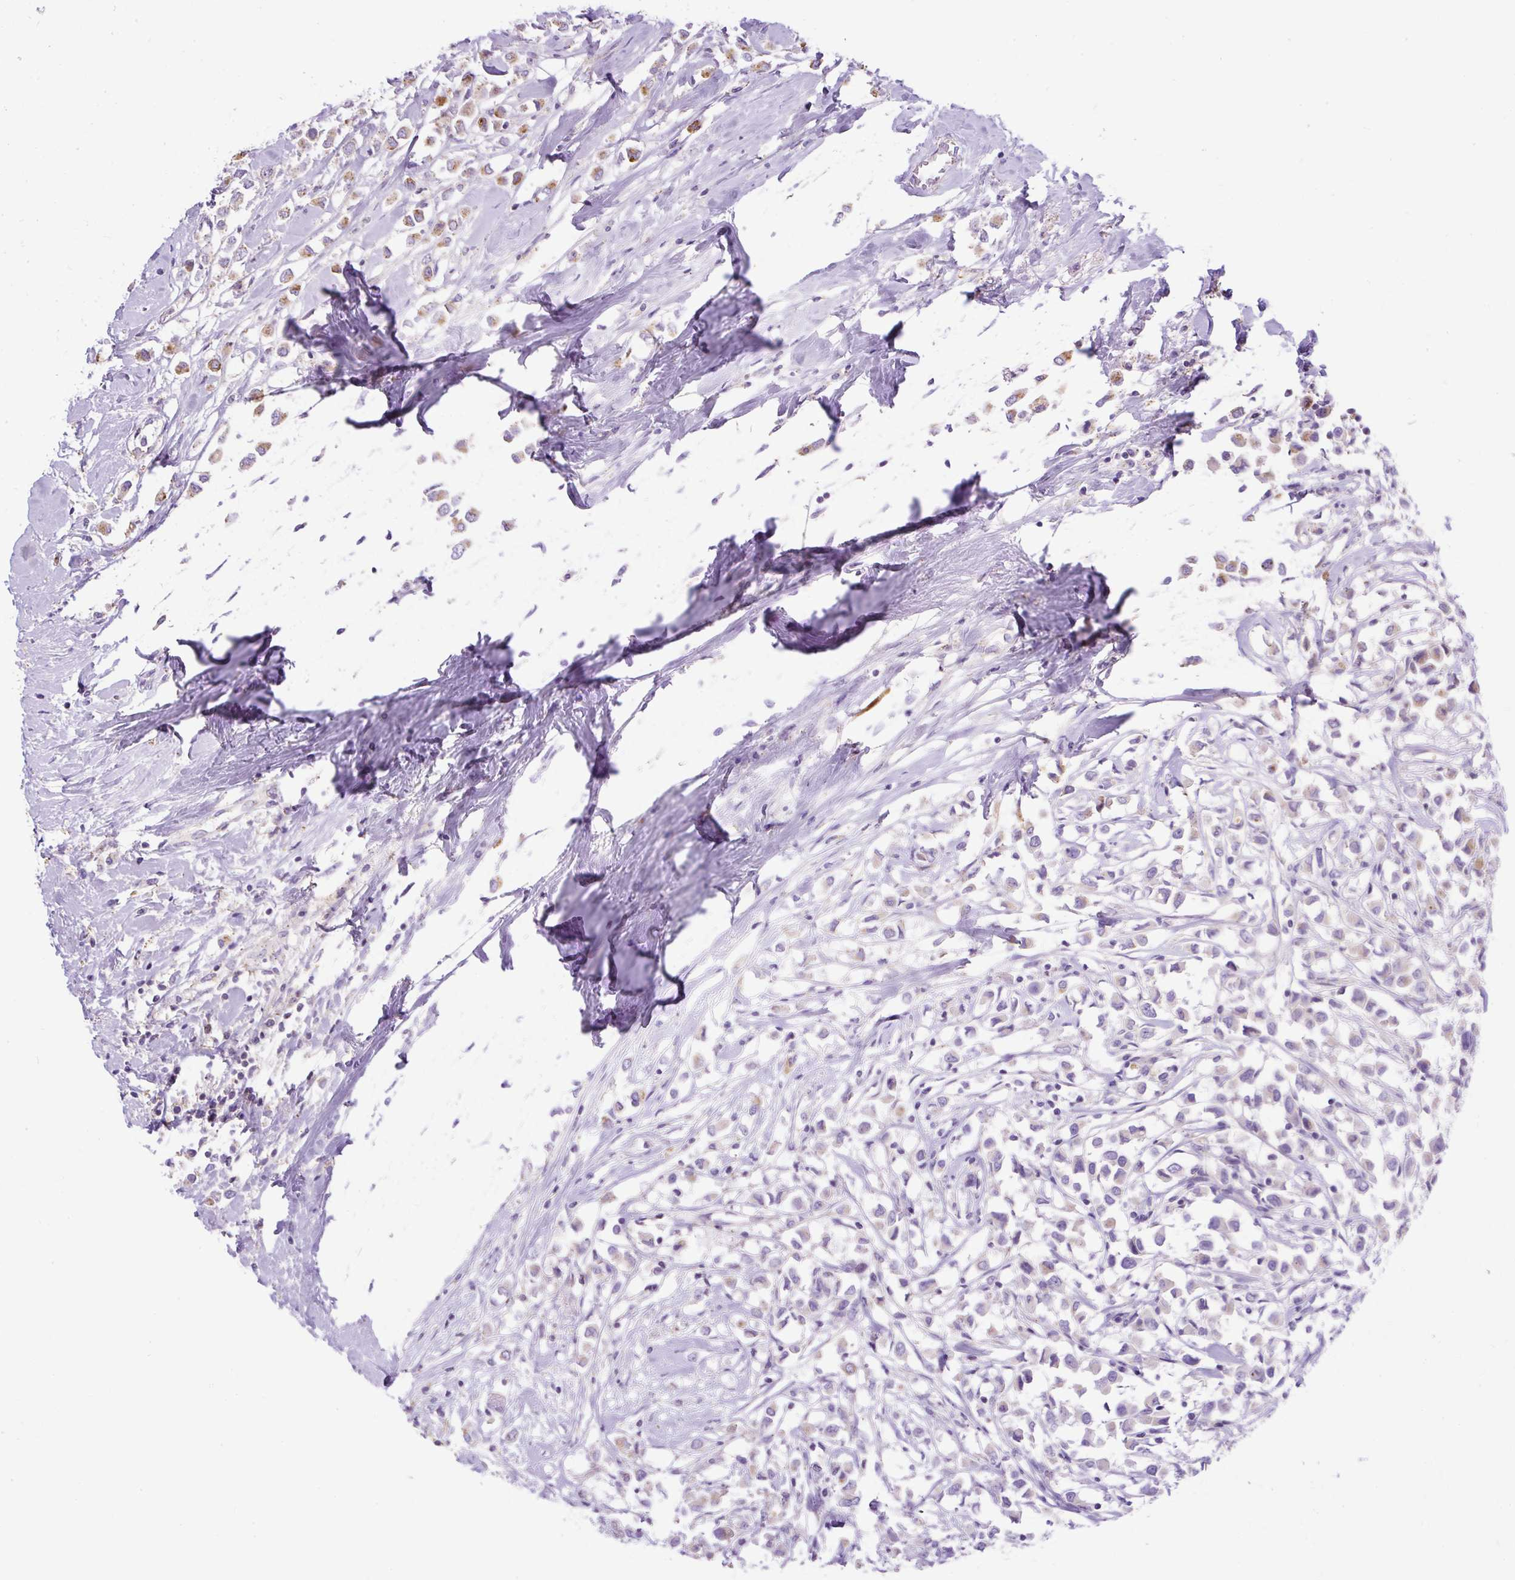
{"staining": {"intensity": "weak", "quantity": "25%-75%", "location": "cytoplasmic/membranous"}, "tissue": "breast cancer", "cell_type": "Tumor cells", "image_type": "cancer", "snomed": [{"axis": "morphology", "description": "Duct carcinoma"}, {"axis": "topography", "description": "Breast"}], "caption": "A low amount of weak cytoplasmic/membranous staining is present in about 25%-75% of tumor cells in breast cancer (invasive ductal carcinoma) tissue.", "gene": "CFAP47", "patient": {"sex": "female", "age": 61}}